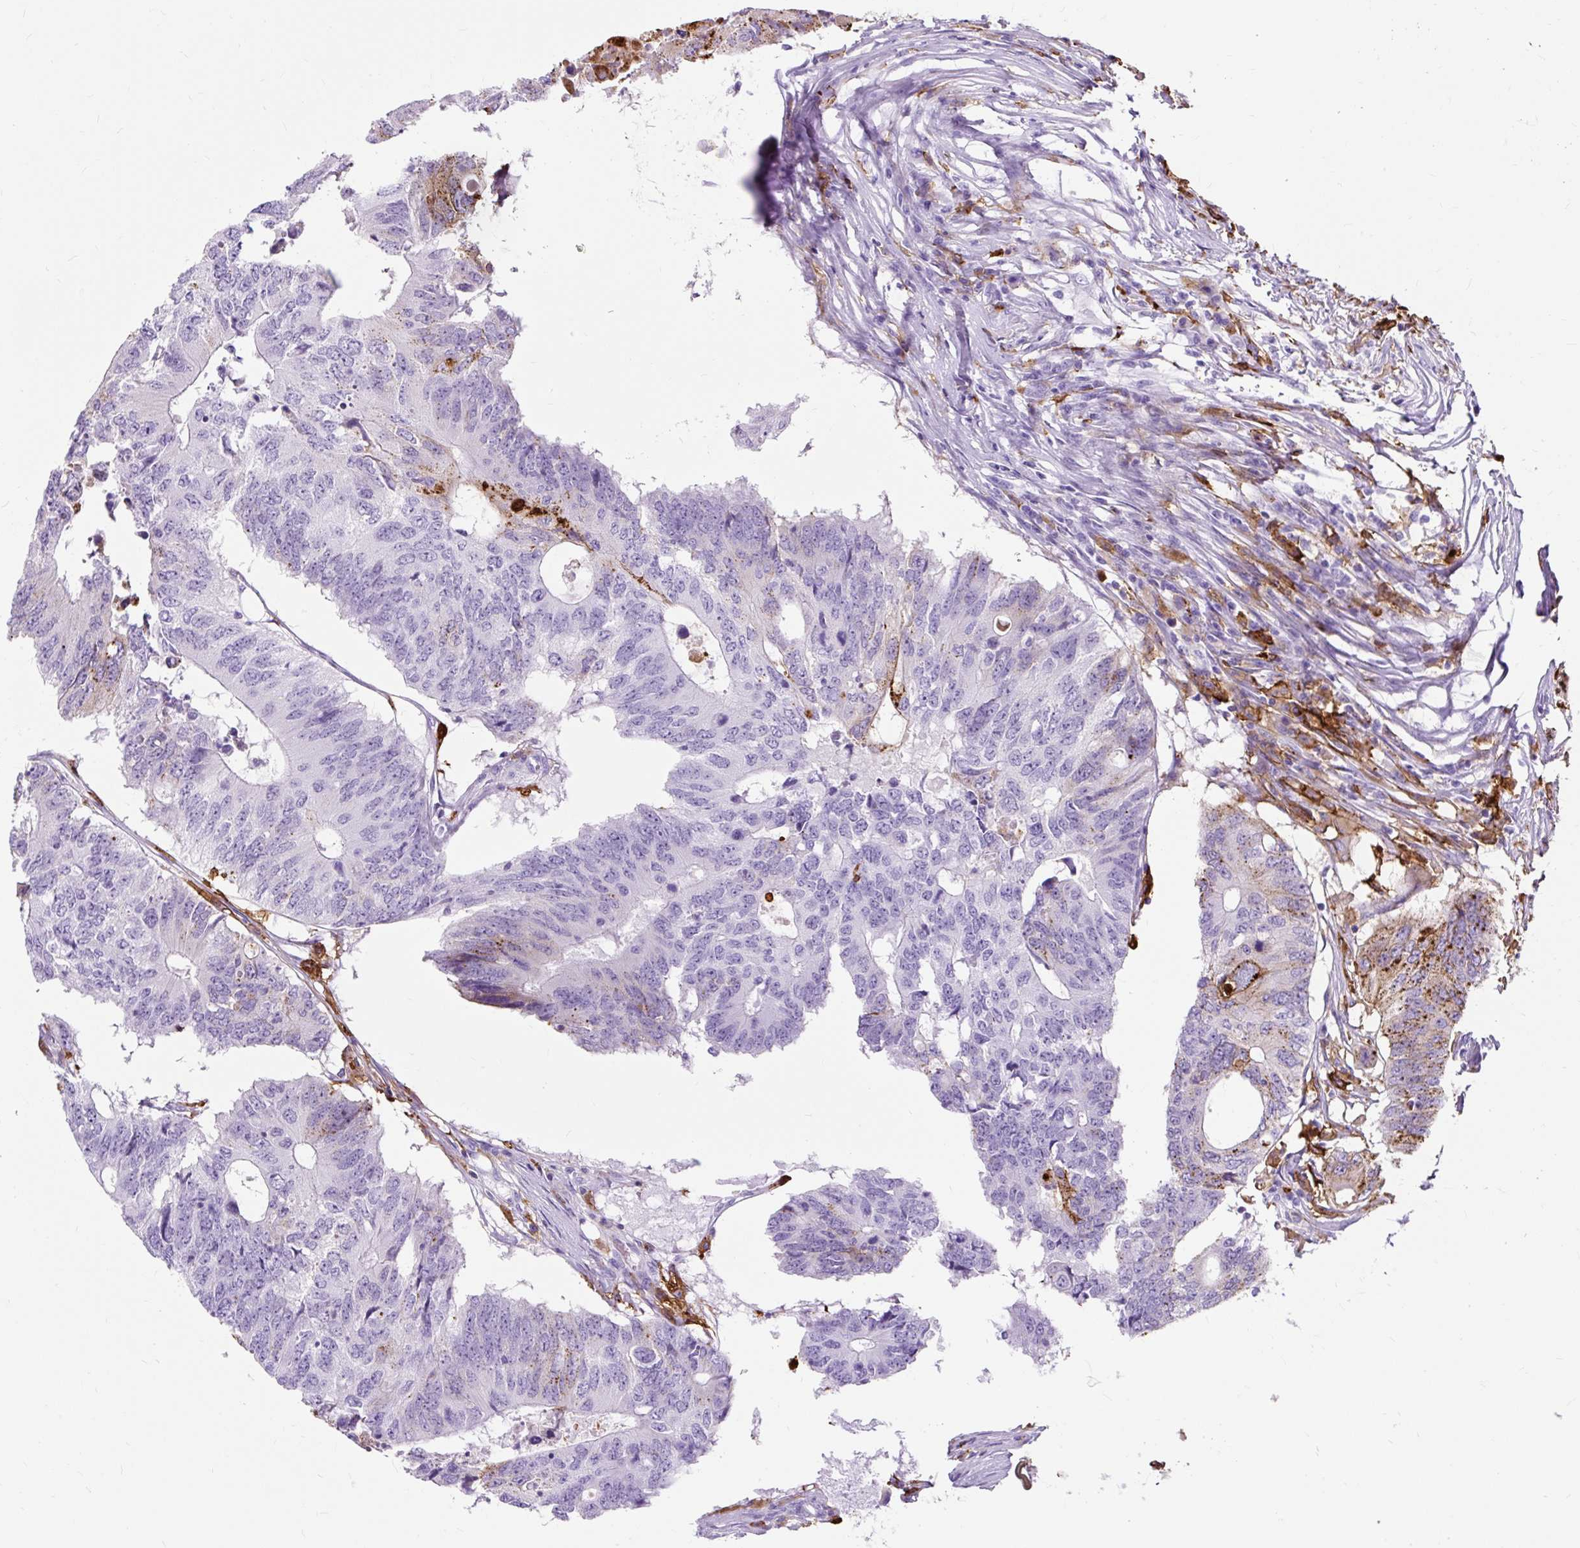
{"staining": {"intensity": "moderate", "quantity": "<25%", "location": "cytoplasmic/membranous"}, "tissue": "colorectal cancer", "cell_type": "Tumor cells", "image_type": "cancer", "snomed": [{"axis": "morphology", "description": "Adenocarcinoma, NOS"}, {"axis": "topography", "description": "Colon"}], "caption": "The immunohistochemical stain highlights moderate cytoplasmic/membranous positivity in tumor cells of colorectal adenocarcinoma tissue.", "gene": "HLA-DRA", "patient": {"sex": "male", "age": 71}}